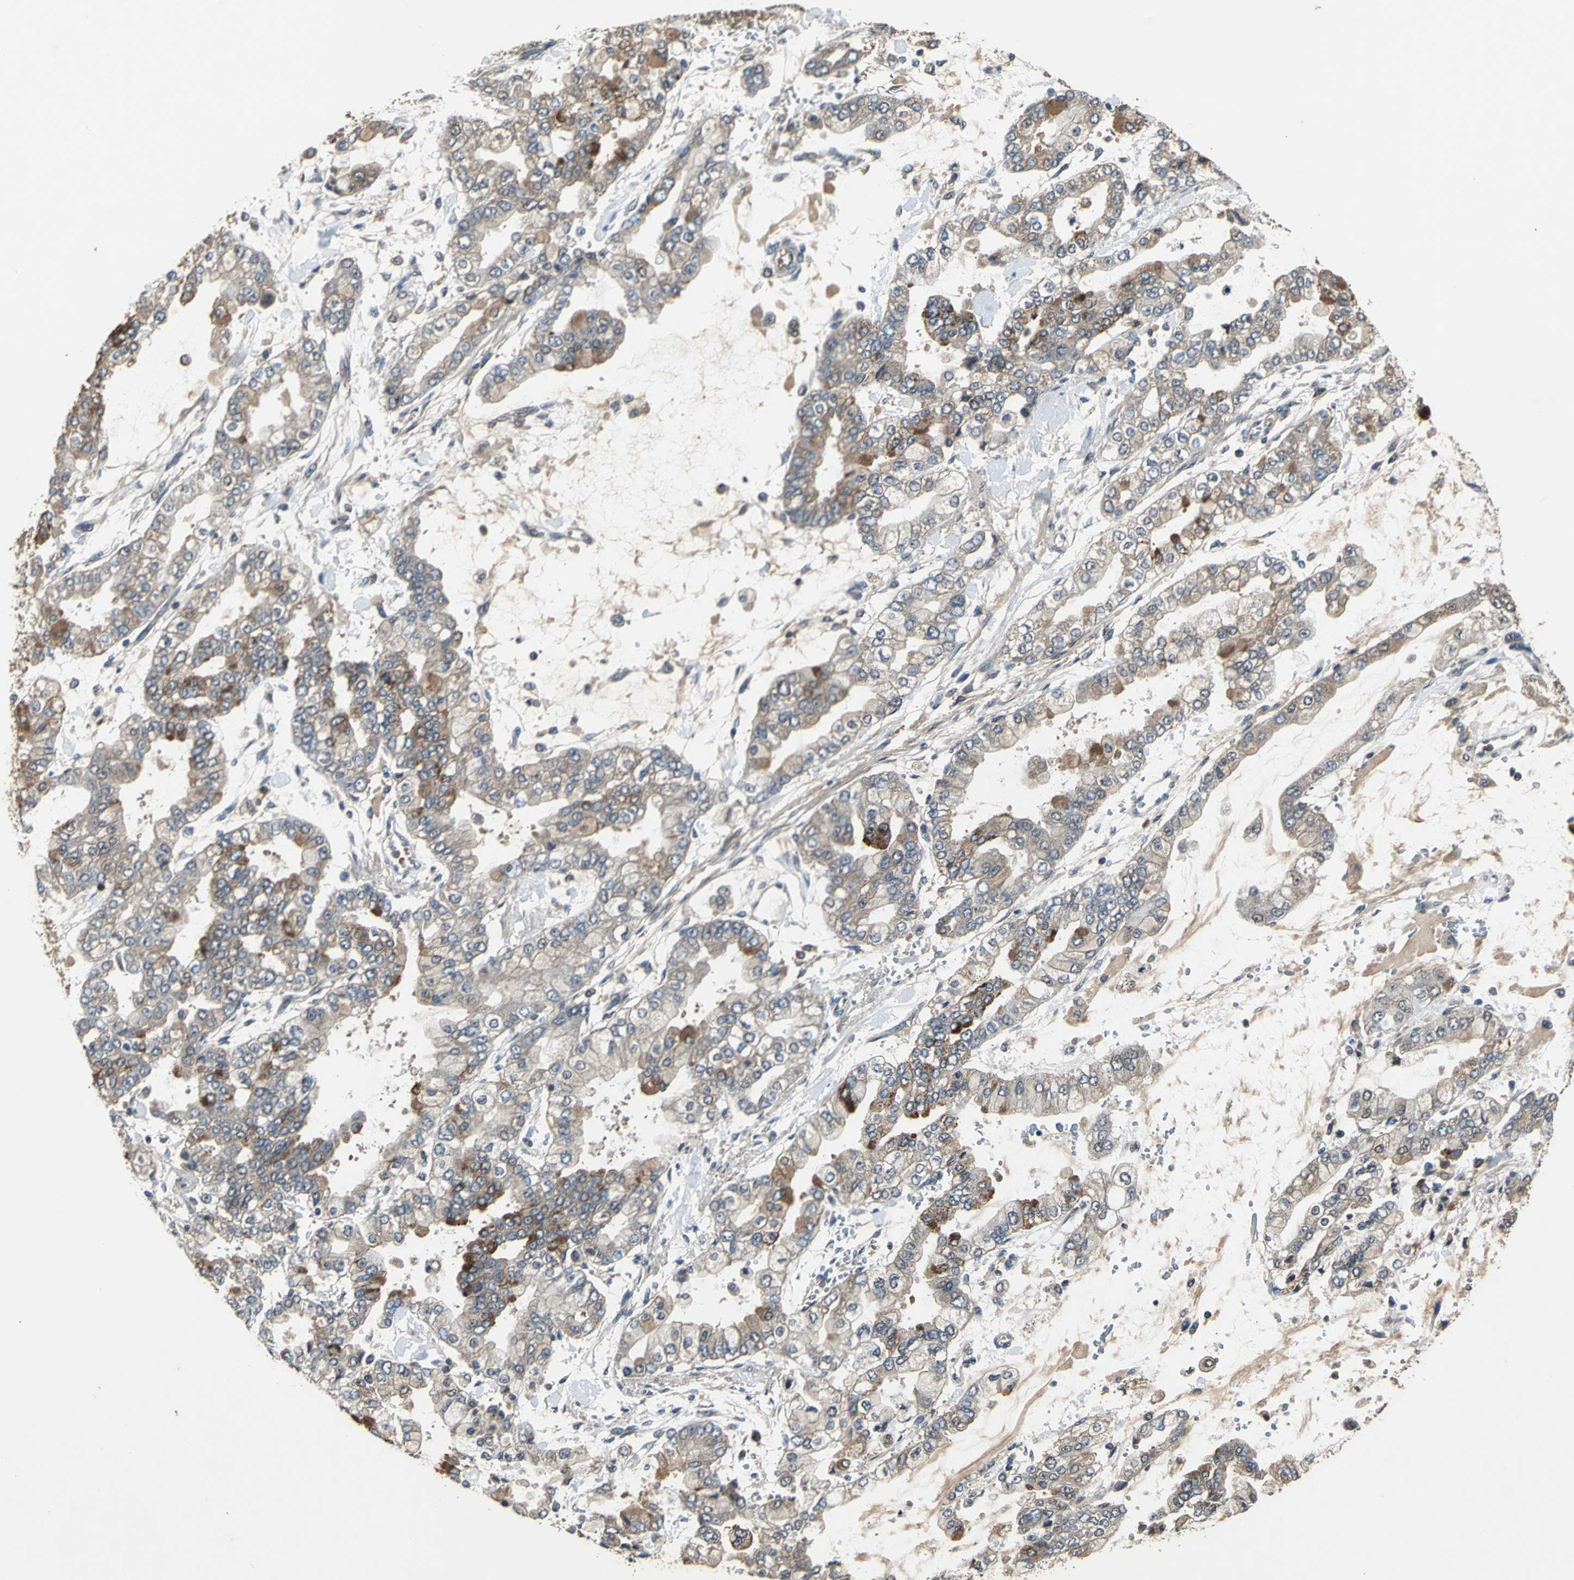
{"staining": {"intensity": "moderate", "quantity": ">75%", "location": "cytoplasmic/membranous"}, "tissue": "stomach cancer", "cell_type": "Tumor cells", "image_type": "cancer", "snomed": [{"axis": "morphology", "description": "Normal tissue, NOS"}, {"axis": "morphology", "description": "Adenocarcinoma, NOS"}, {"axis": "topography", "description": "Stomach, upper"}, {"axis": "topography", "description": "Stomach"}], "caption": "IHC (DAB) staining of adenocarcinoma (stomach) reveals moderate cytoplasmic/membranous protein expression in about >75% of tumor cells. (IHC, brightfield microscopy, high magnification).", "gene": "ZNF608", "patient": {"sex": "male", "age": 76}}